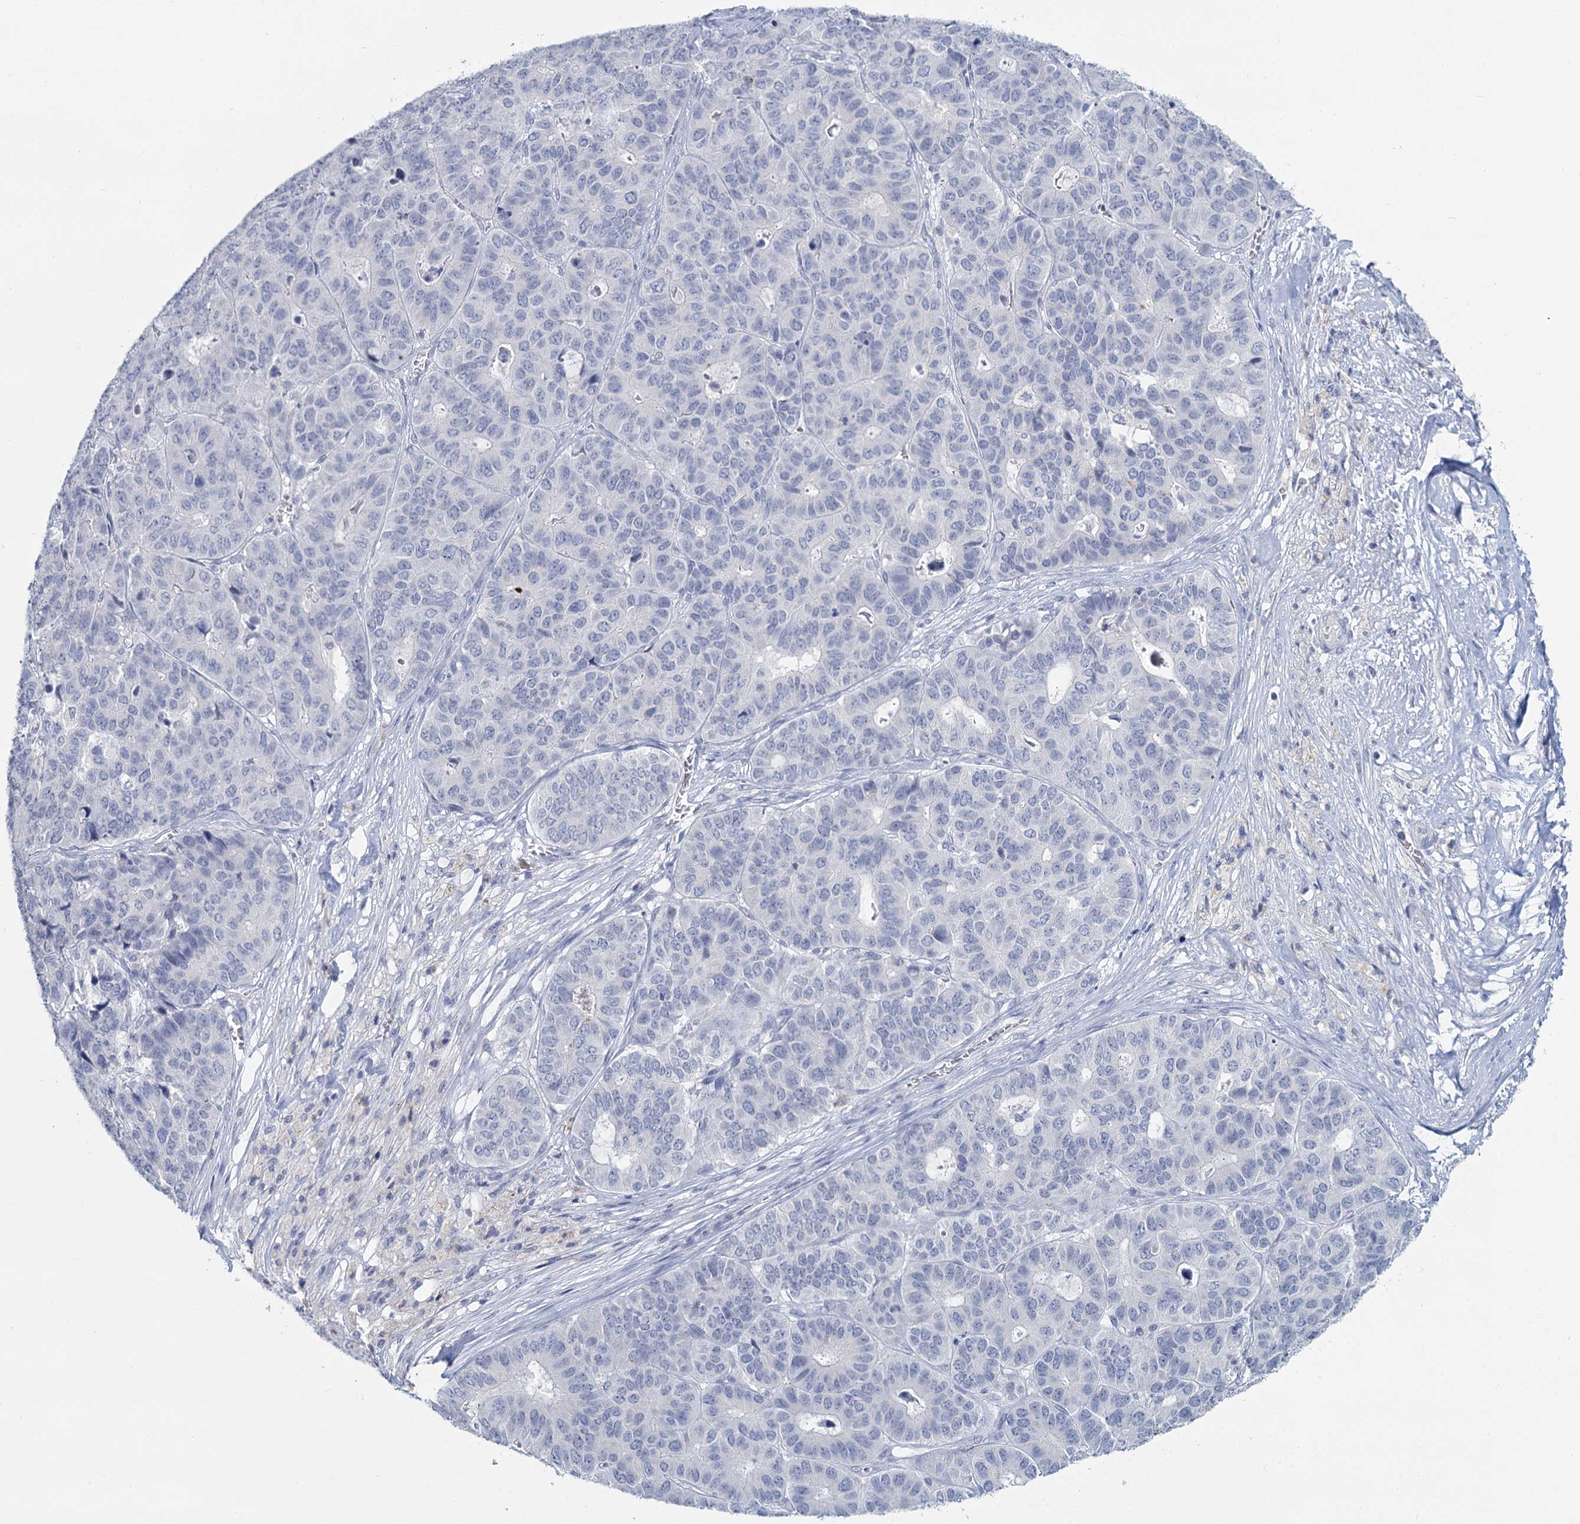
{"staining": {"intensity": "negative", "quantity": "none", "location": "none"}, "tissue": "pancreatic cancer", "cell_type": "Tumor cells", "image_type": "cancer", "snomed": [{"axis": "morphology", "description": "Adenocarcinoma, NOS"}, {"axis": "topography", "description": "Pancreas"}], "caption": "Human pancreatic adenocarcinoma stained for a protein using immunohistochemistry reveals no staining in tumor cells.", "gene": "CHGA", "patient": {"sex": "male", "age": 50}}